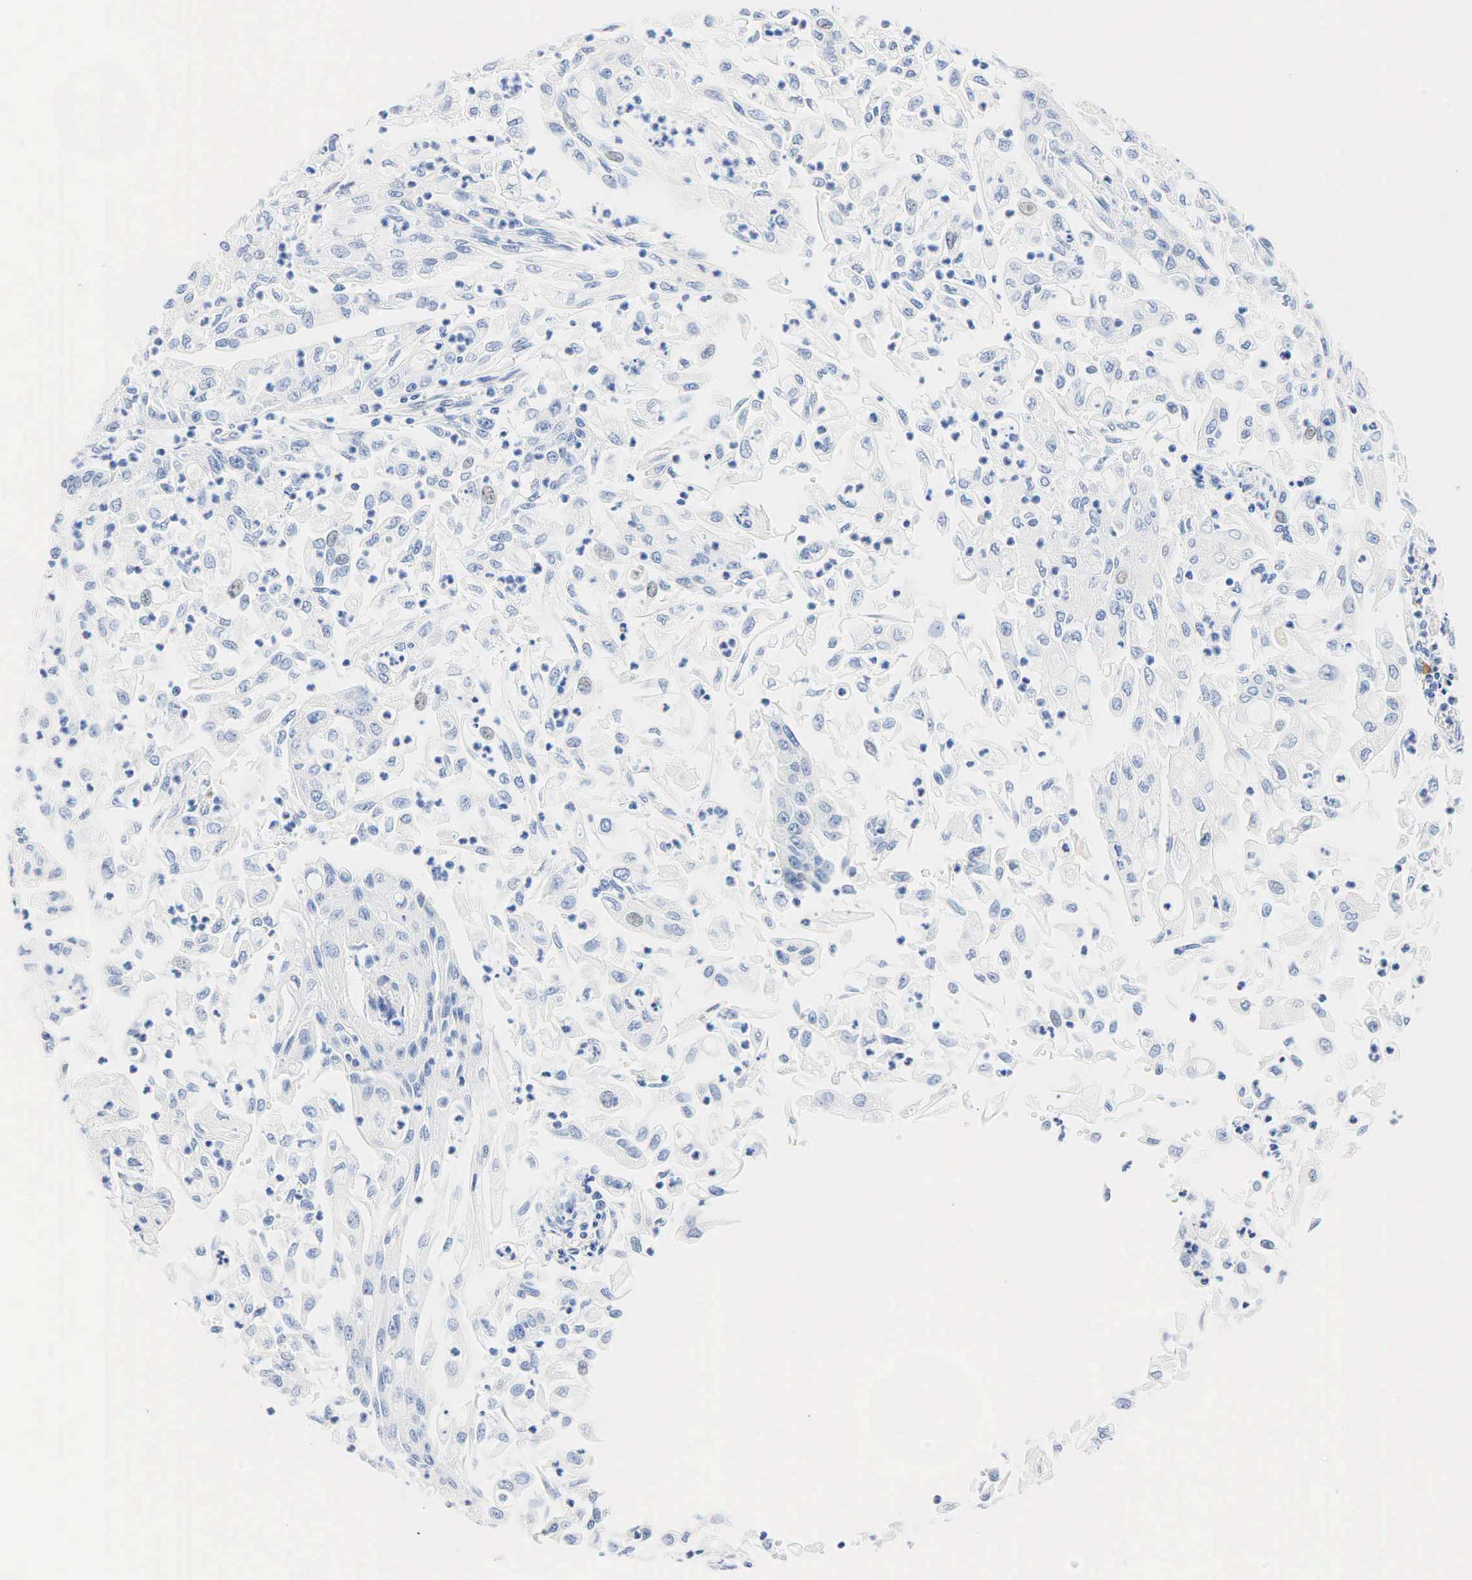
{"staining": {"intensity": "weak", "quantity": "<25%", "location": "nuclear"}, "tissue": "endometrial cancer", "cell_type": "Tumor cells", "image_type": "cancer", "snomed": [{"axis": "morphology", "description": "Adenocarcinoma, NOS"}, {"axis": "topography", "description": "Endometrium"}], "caption": "Immunohistochemical staining of human endometrial cancer exhibits no significant positivity in tumor cells. (Brightfield microscopy of DAB IHC at high magnification).", "gene": "NKX2-1", "patient": {"sex": "female", "age": 75}}